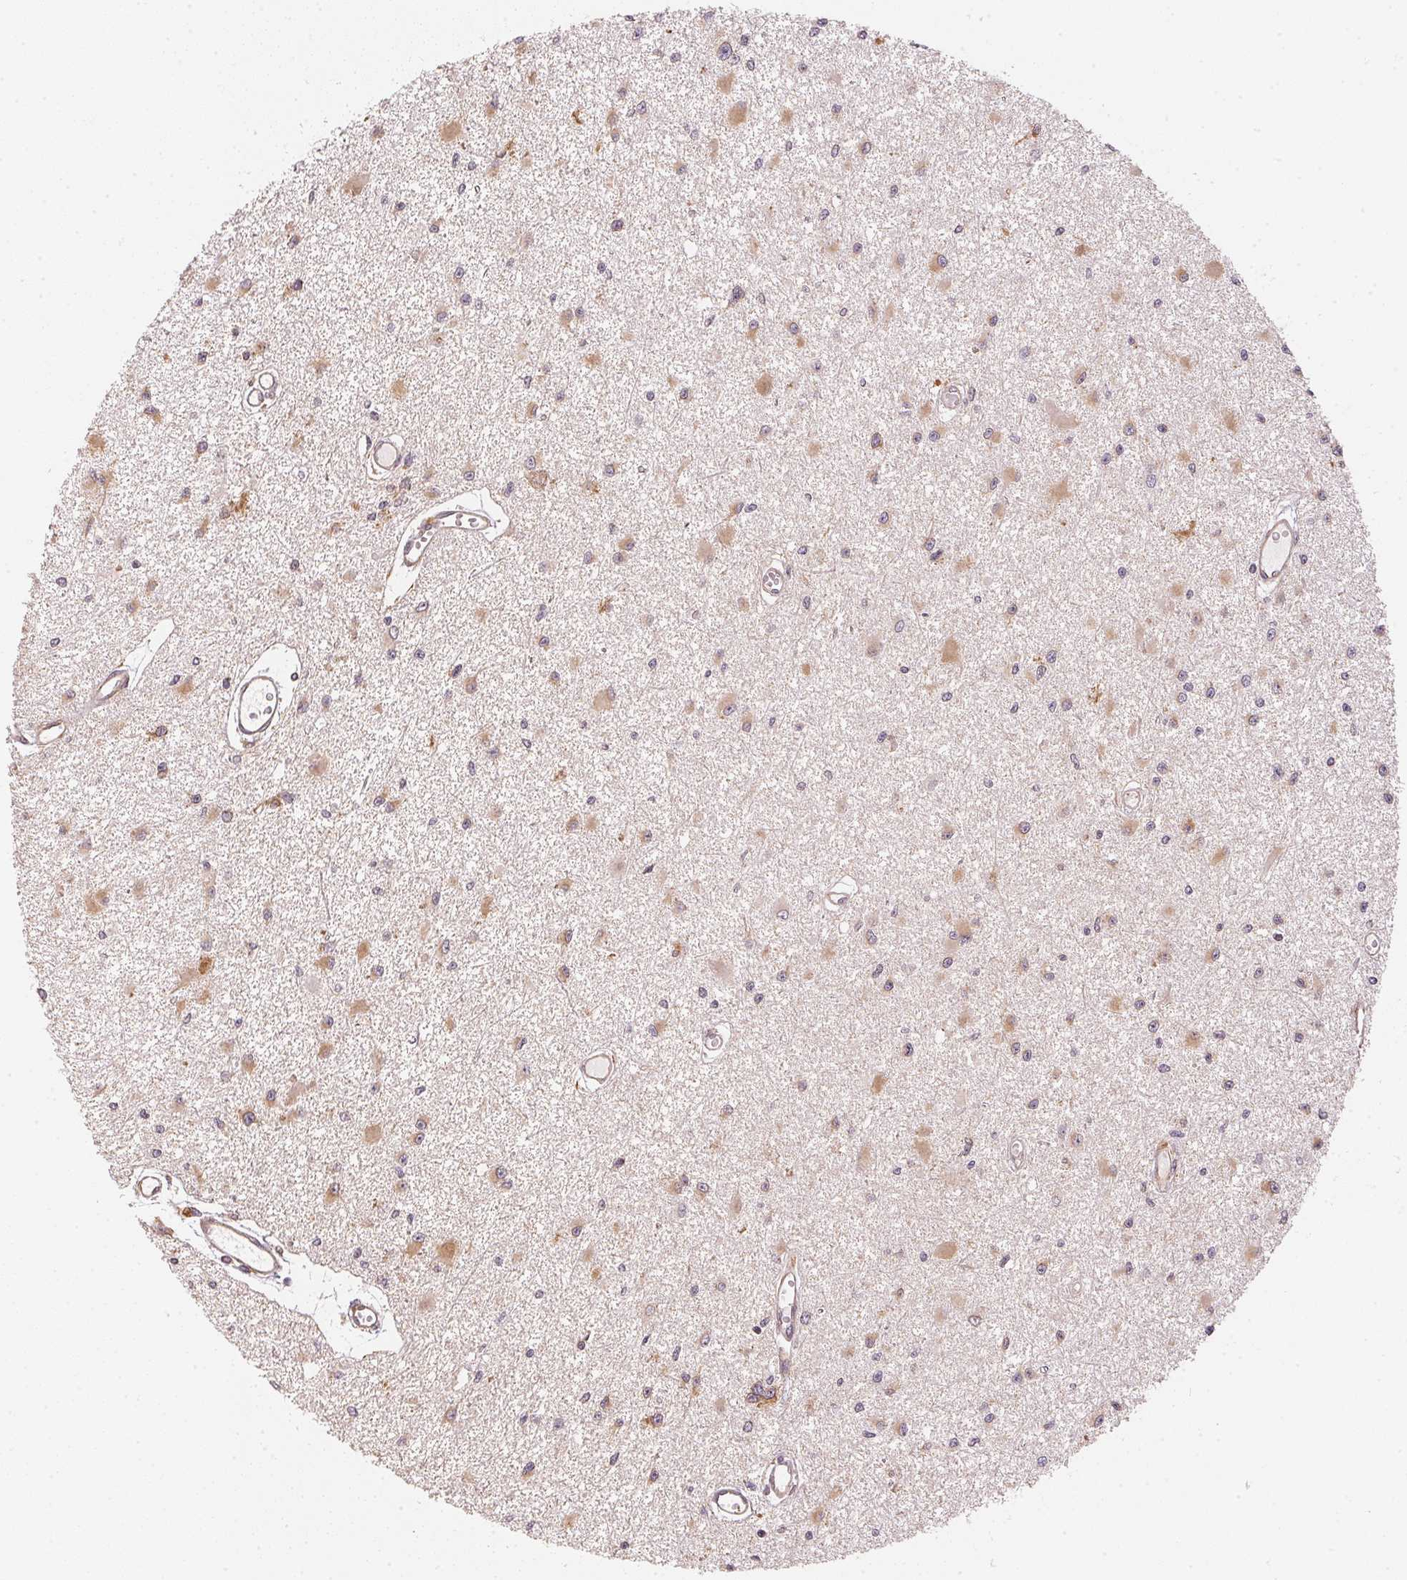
{"staining": {"intensity": "moderate", "quantity": ">75%", "location": "cytoplasmic/membranous"}, "tissue": "glioma", "cell_type": "Tumor cells", "image_type": "cancer", "snomed": [{"axis": "morphology", "description": "Glioma, malignant, High grade"}, {"axis": "topography", "description": "Brain"}], "caption": "IHC image of neoplastic tissue: human malignant high-grade glioma stained using immunohistochemistry exhibits medium levels of moderate protein expression localized specifically in the cytoplasmic/membranous of tumor cells, appearing as a cytoplasmic/membranous brown color.", "gene": "STRN4", "patient": {"sex": "male", "age": 54}}